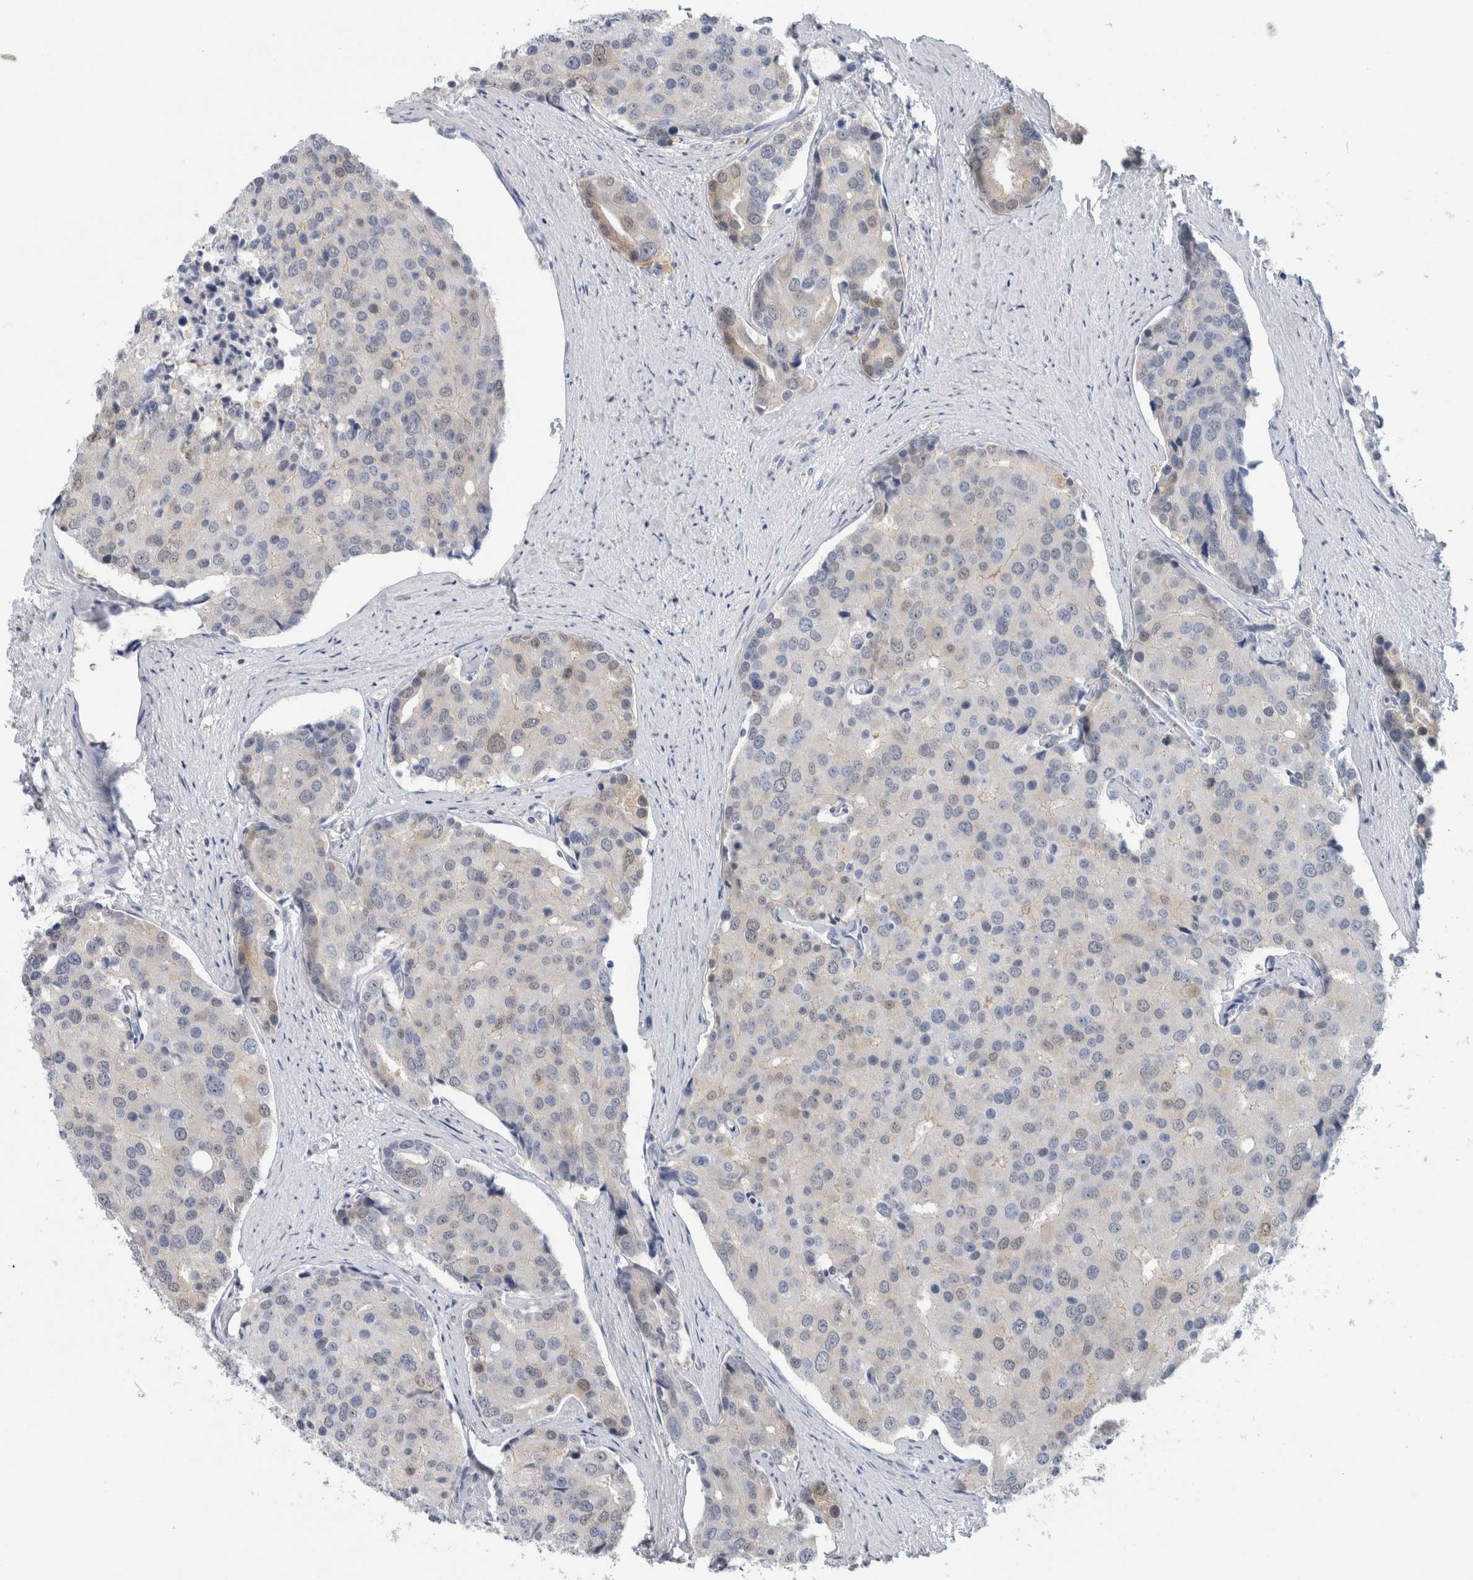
{"staining": {"intensity": "weak", "quantity": "<25%", "location": "cytoplasmic/membranous"}, "tissue": "prostate cancer", "cell_type": "Tumor cells", "image_type": "cancer", "snomed": [{"axis": "morphology", "description": "Adenocarcinoma, High grade"}, {"axis": "topography", "description": "Prostate"}], "caption": "Photomicrograph shows no protein positivity in tumor cells of prostate cancer tissue.", "gene": "CASP6", "patient": {"sex": "male", "age": 50}}